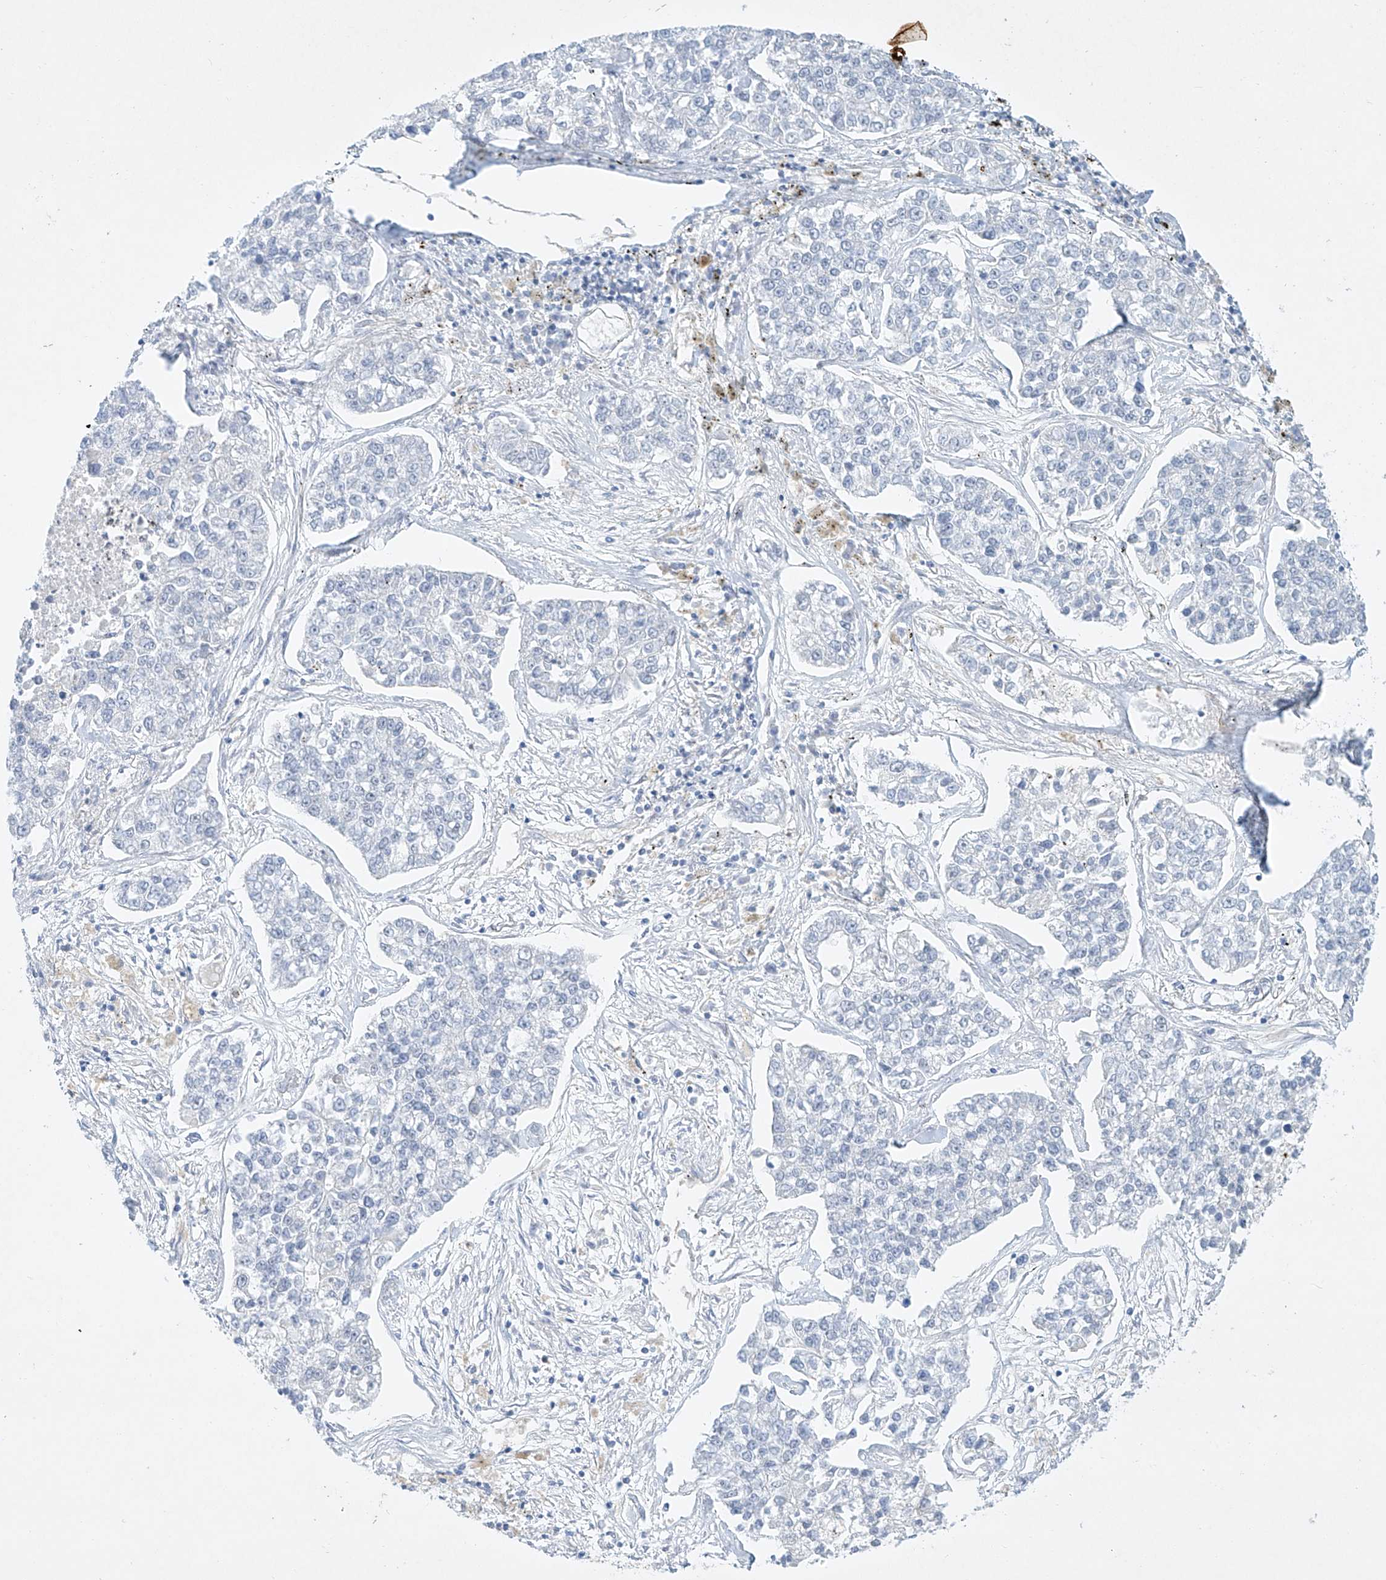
{"staining": {"intensity": "negative", "quantity": "none", "location": "none"}, "tissue": "lung cancer", "cell_type": "Tumor cells", "image_type": "cancer", "snomed": [{"axis": "morphology", "description": "Adenocarcinoma, NOS"}, {"axis": "topography", "description": "Lung"}], "caption": "The immunohistochemistry (IHC) photomicrograph has no significant staining in tumor cells of adenocarcinoma (lung) tissue.", "gene": "REEP2", "patient": {"sex": "male", "age": 49}}